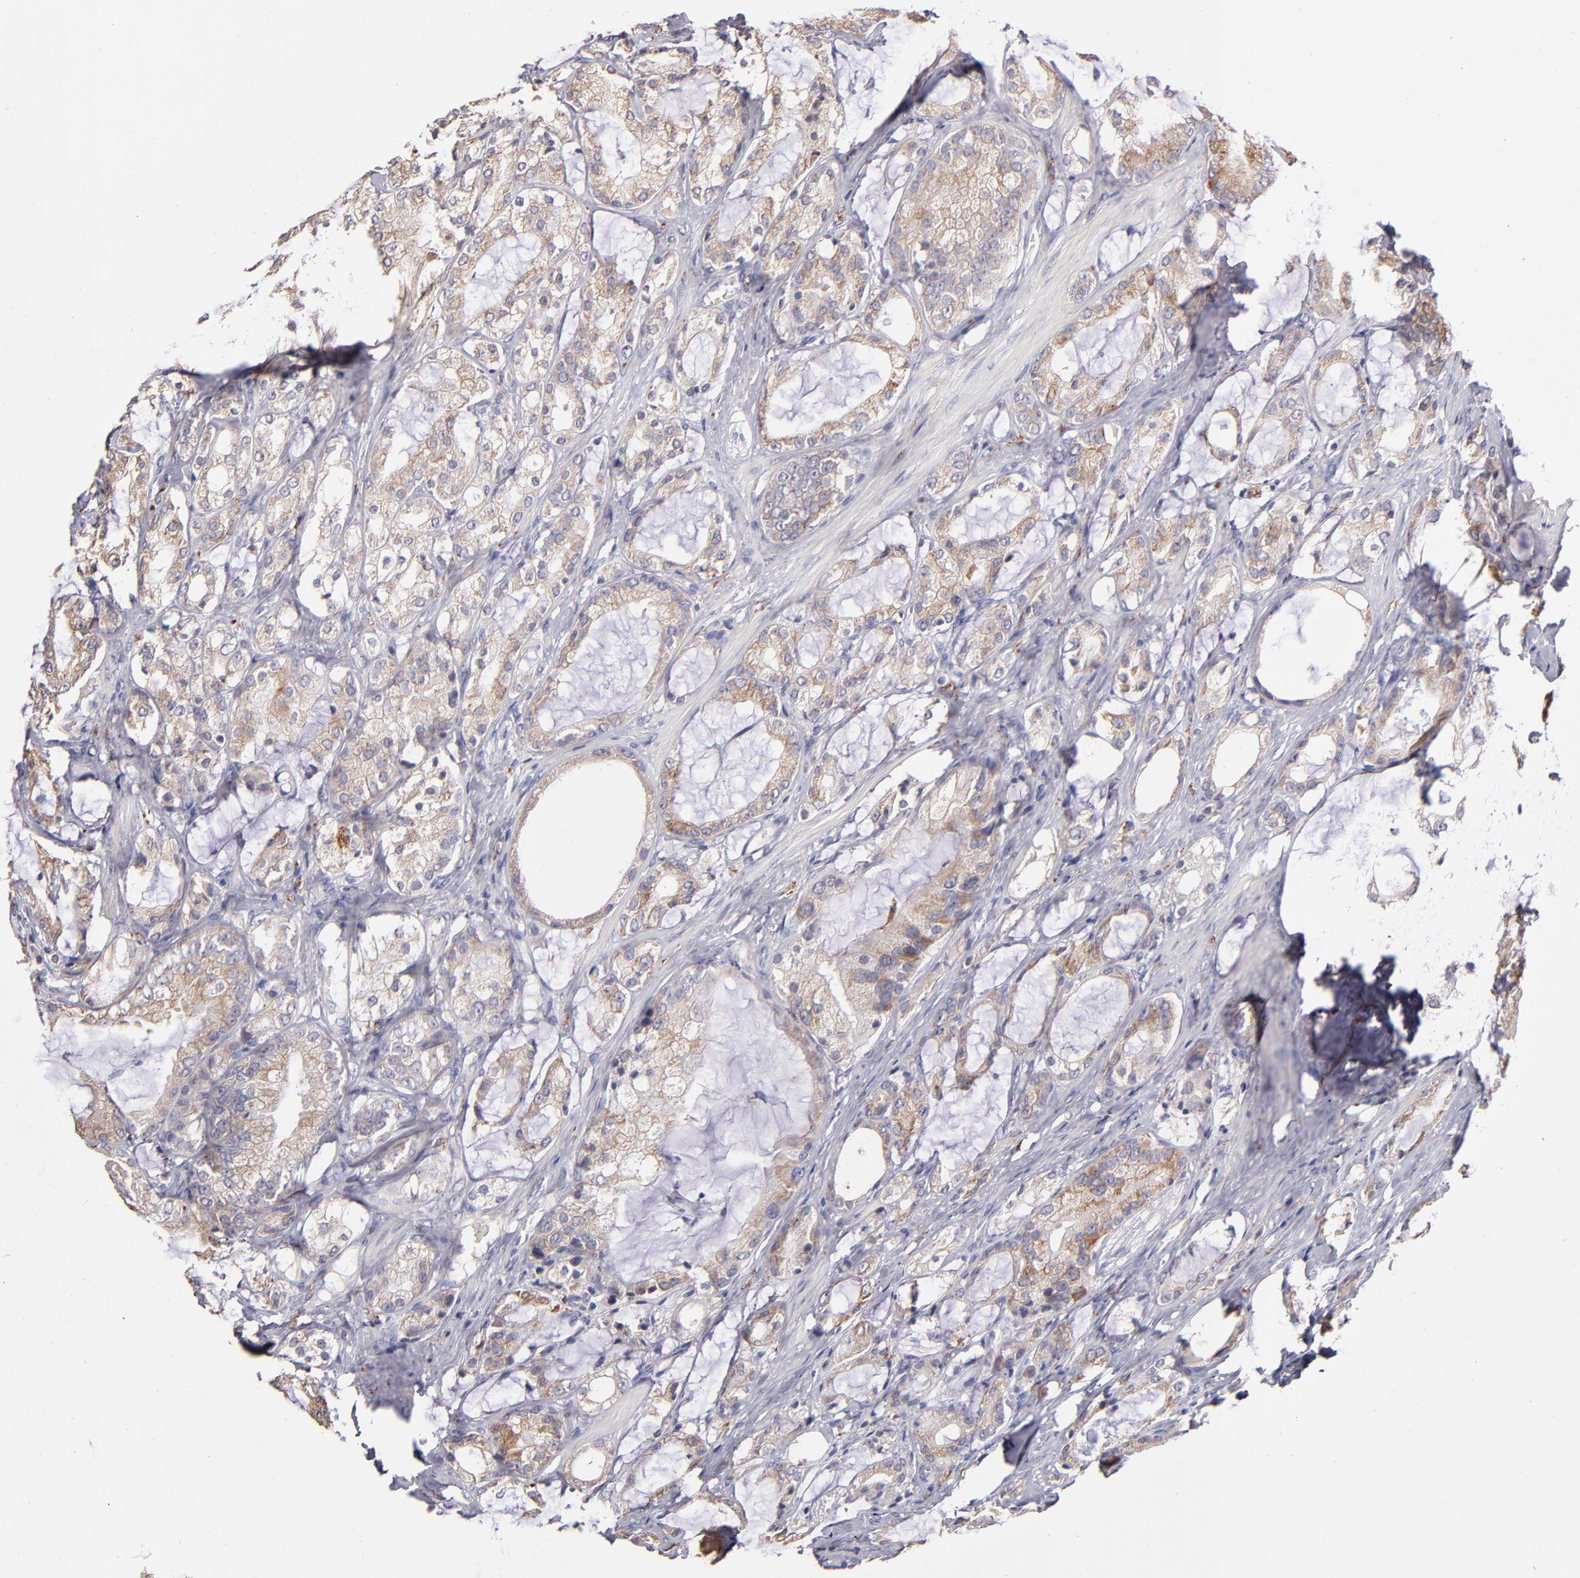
{"staining": {"intensity": "weak", "quantity": ">75%", "location": "cytoplasmic/membranous"}, "tissue": "prostate cancer", "cell_type": "Tumor cells", "image_type": "cancer", "snomed": [{"axis": "morphology", "description": "Adenocarcinoma, Medium grade"}, {"axis": "topography", "description": "Prostate"}], "caption": "Immunohistochemical staining of human prostate cancer exhibits low levels of weak cytoplasmic/membranous protein expression in about >75% of tumor cells.", "gene": "GLDC", "patient": {"sex": "male", "age": 70}}